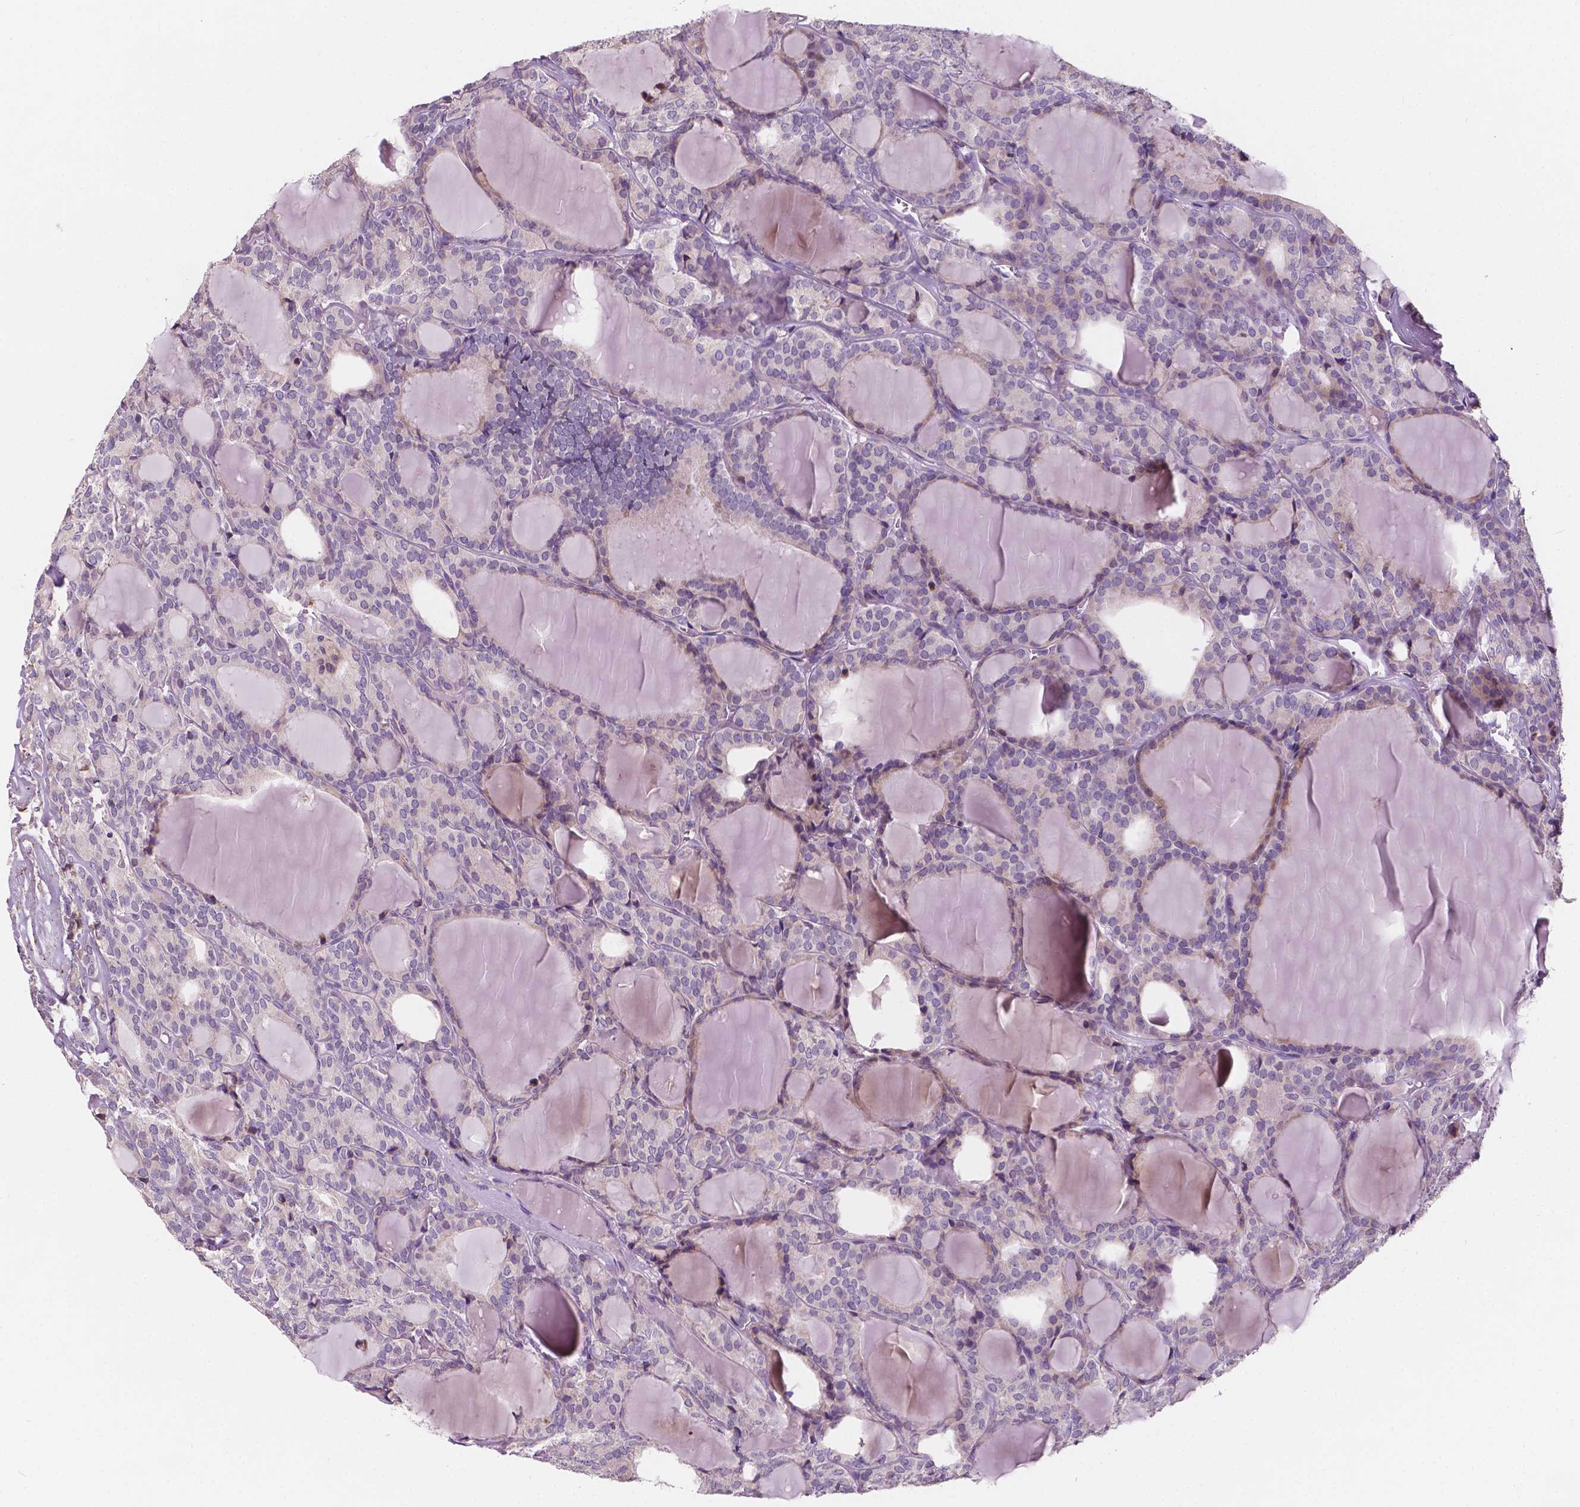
{"staining": {"intensity": "negative", "quantity": "none", "location": "none"}, "tissue": "thyroid cancer", "cell_type": "Tumor cells", "image_type": "cancer", "snomed": [{"axis": "morphology", "description": "Follicular adenoma carcinoma, NOS"}, {"axis": "topography", "description": "Thyroid gland"}], "caption": "This is a histopathology image of IHC staining of thyroid cancer, which shows no positivity in tumor cells. (Brightfield microscopy of DAB immunohistochemistry (IHC) at high magnification).", "gene": "IREB2", "patient": {"sex": "male", "age": 74}}